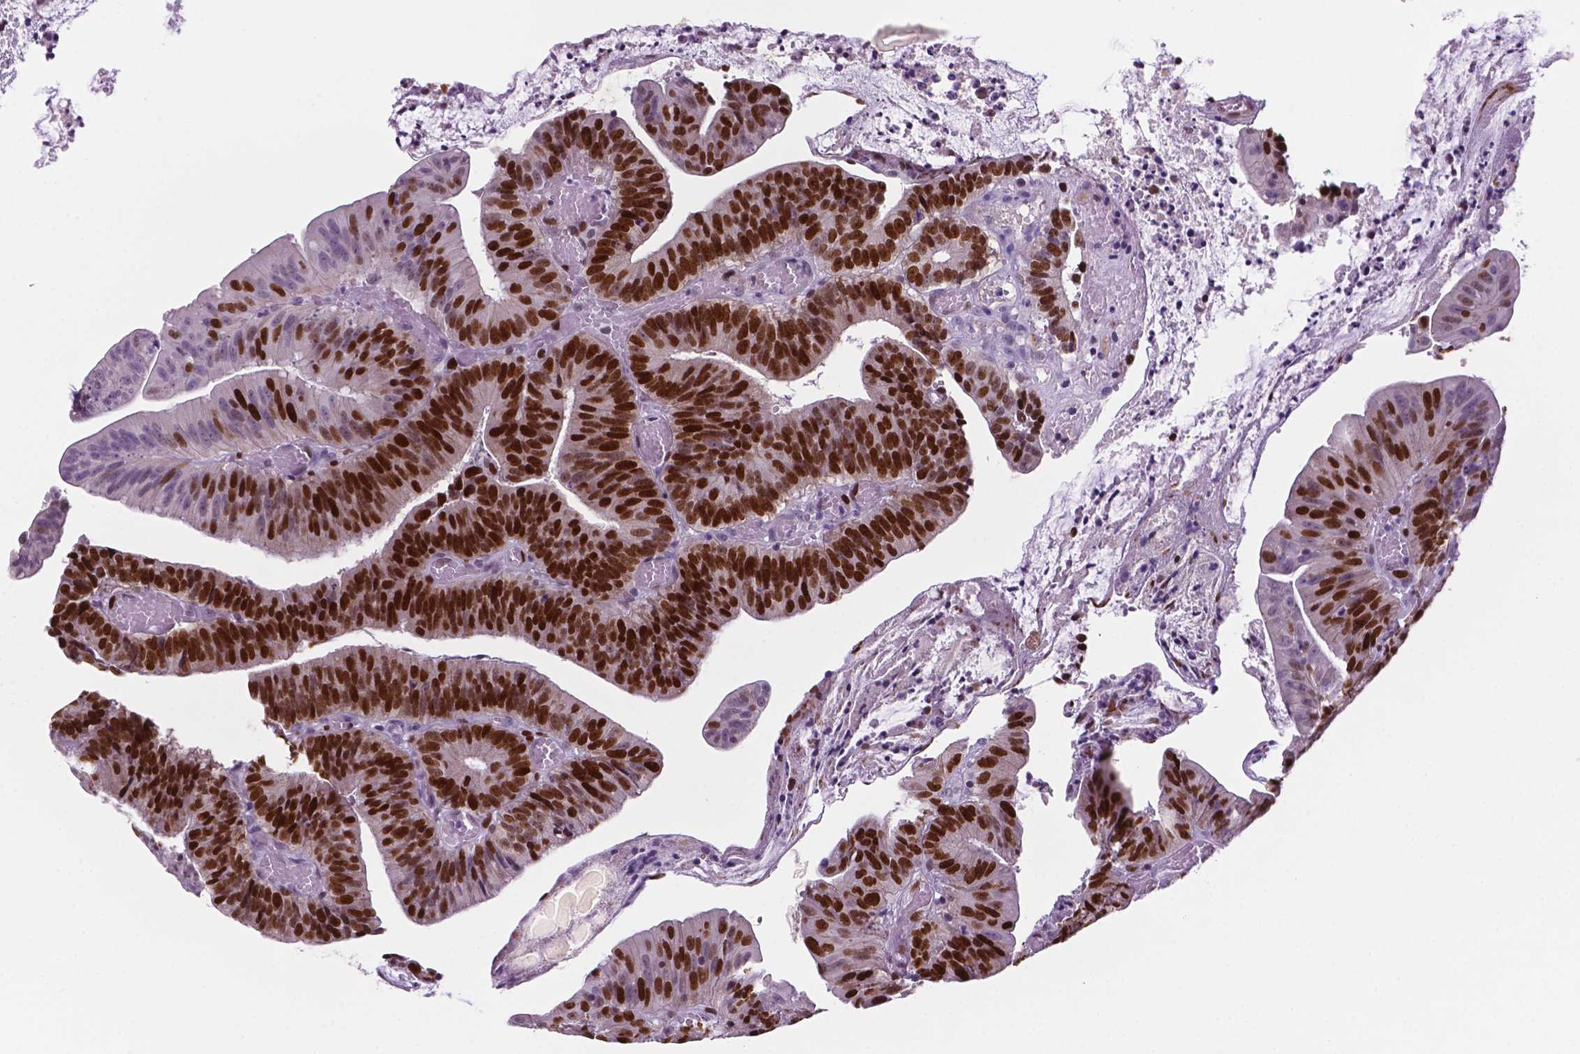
{"staining": {"intensity": "strong", "quantity": ">75%", "location": "nuclear"}, "tissue": "colorectal cancer", "cell_type": "Tumor cells", "image_type": "cancer", "snomed": [{"axis": "morphology", "description": "Adenocarcinoma, NOS"}, {"axis": "topography", "description": "Colon"}], "caption": "Colorectal adenocarcinoma stained for a protein (brown) shows strong nuclear positive staining in about >75% of tumor cells.", "gene": "NCAPH2", "patient": {"sex": "female", "age": 78}}